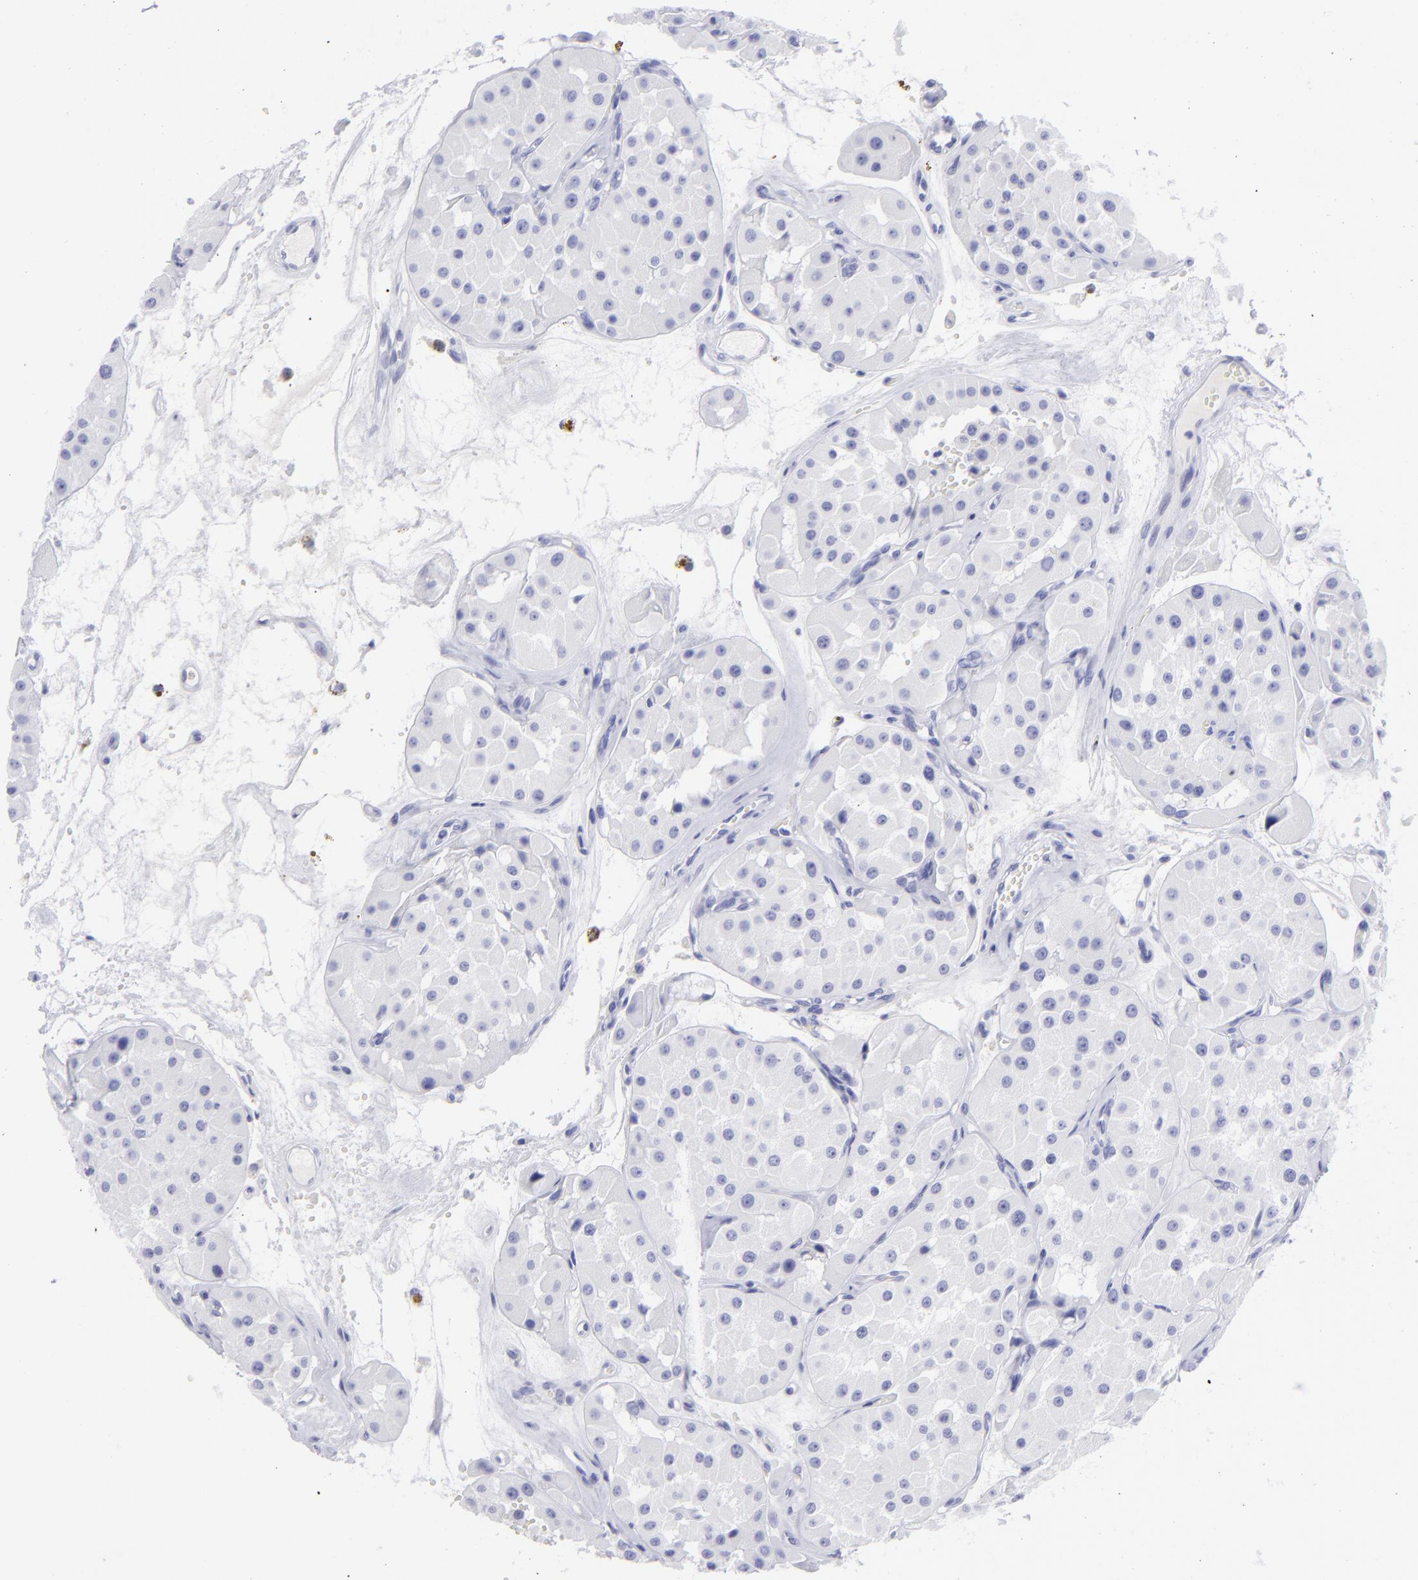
{"staining": {"intensity": "negative", "quantity": "none", "location": "none"}, "tissue": "renal cancer", "cell_type": "Tumor cells", "image_type": "cancer", "snomed": [{"axis": "morphology", "description": "Adenocarcinoma, uncertain malignant potential"}, {"axis": "topography", "description": "Kidney"}], "caption": "Tumor cells are negative for brown protein staining in adenocarcinoma,  uncertain malignant potential (renal).", "gene": "SLC1A2", "patient": {"sex": "male", "age": 63}}